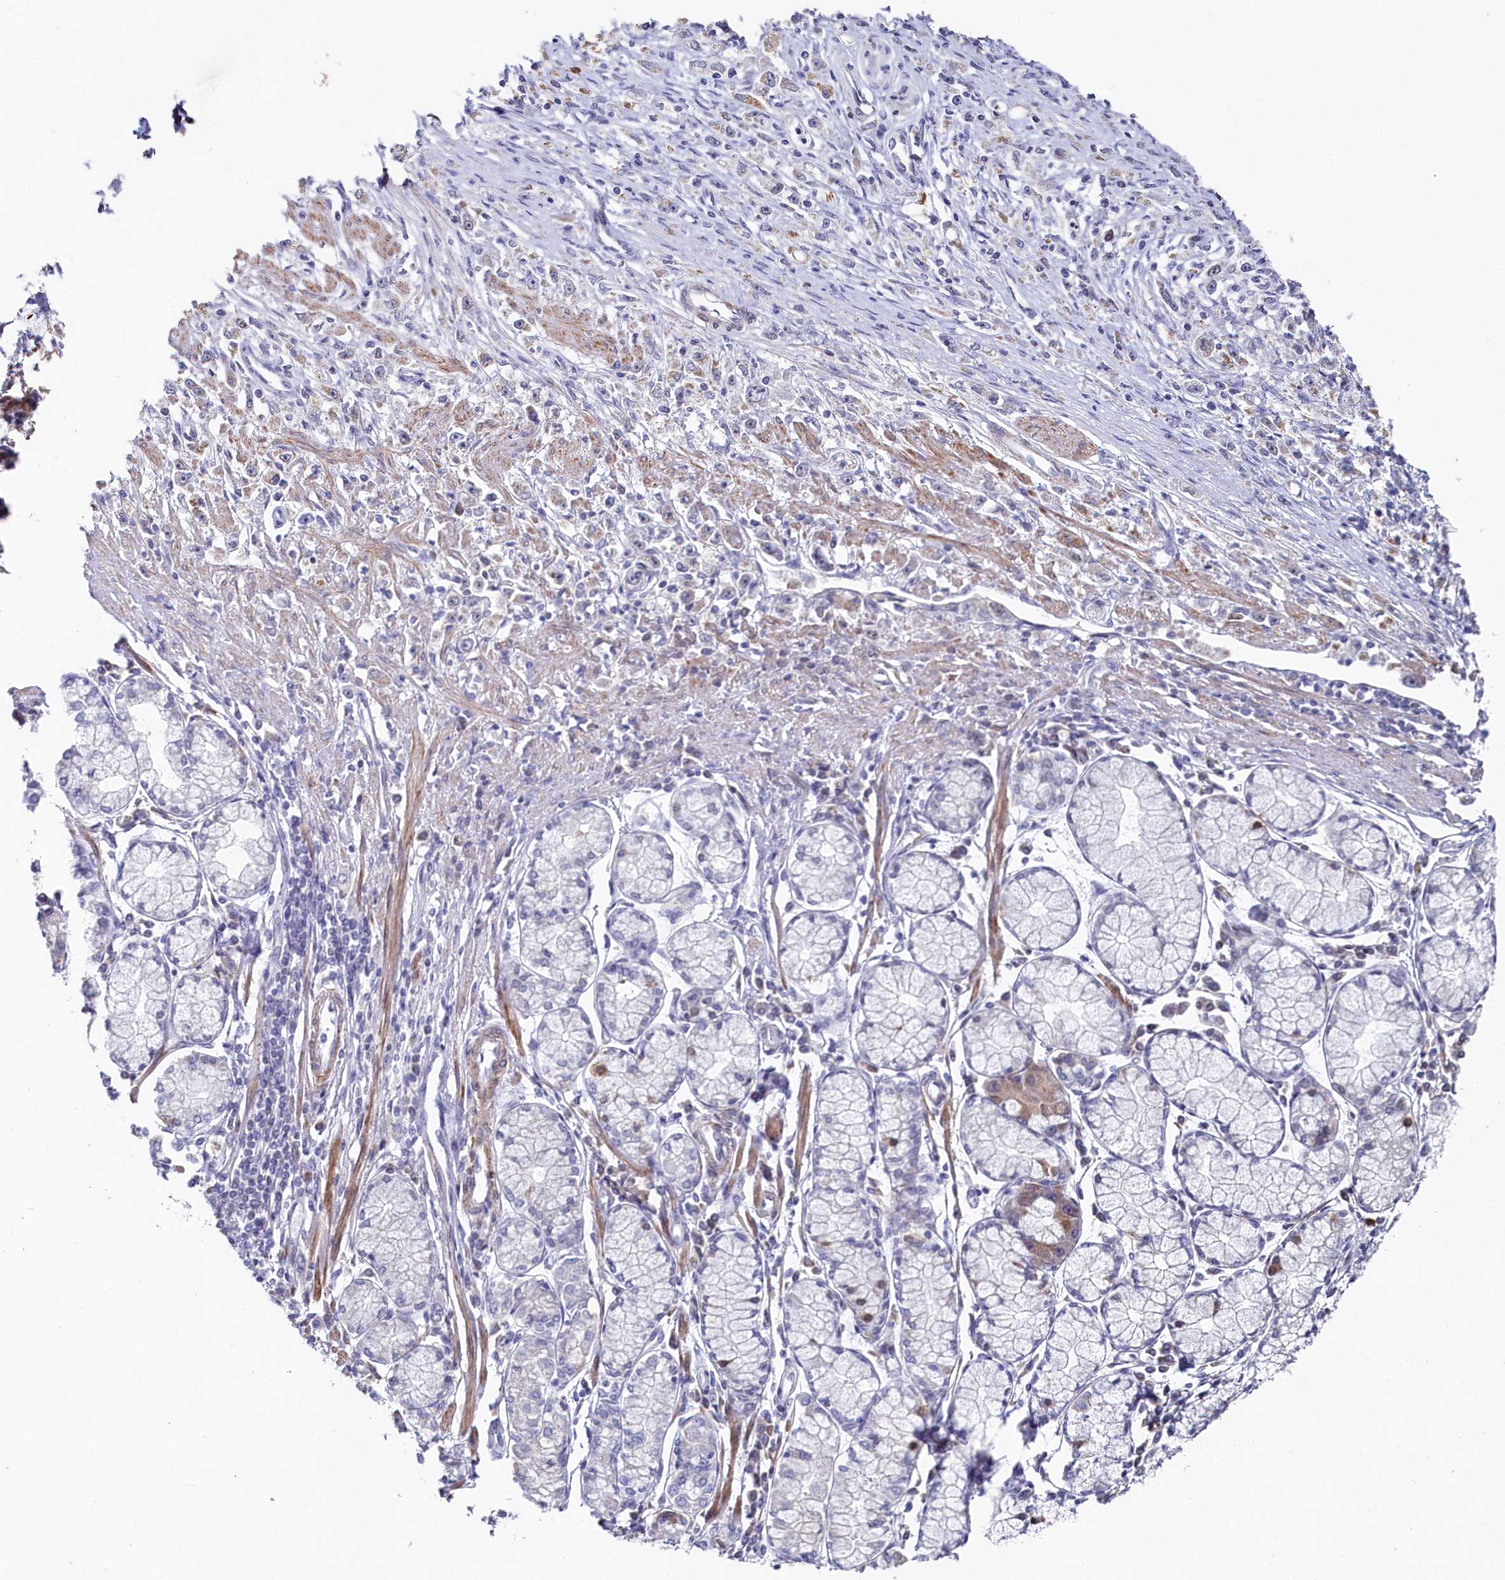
{"staining": {"intensity": "negative", "quantity": "none", "location": "none"}, "tissue": "stomach cancer", "cell_type": "Tumor cells", "image_type": "cancer", "snomed": [{"axis": "morphology", "description": "Adenocarcinoma, NOS"}, {"axis": "topography", "description": "Stomach"}], "caption": "Tumor cells are negative for protein expression in human stomach adenocarcinoma.", "gene": "TIGD4", "patient": {"sex": "female", "age": 59}}